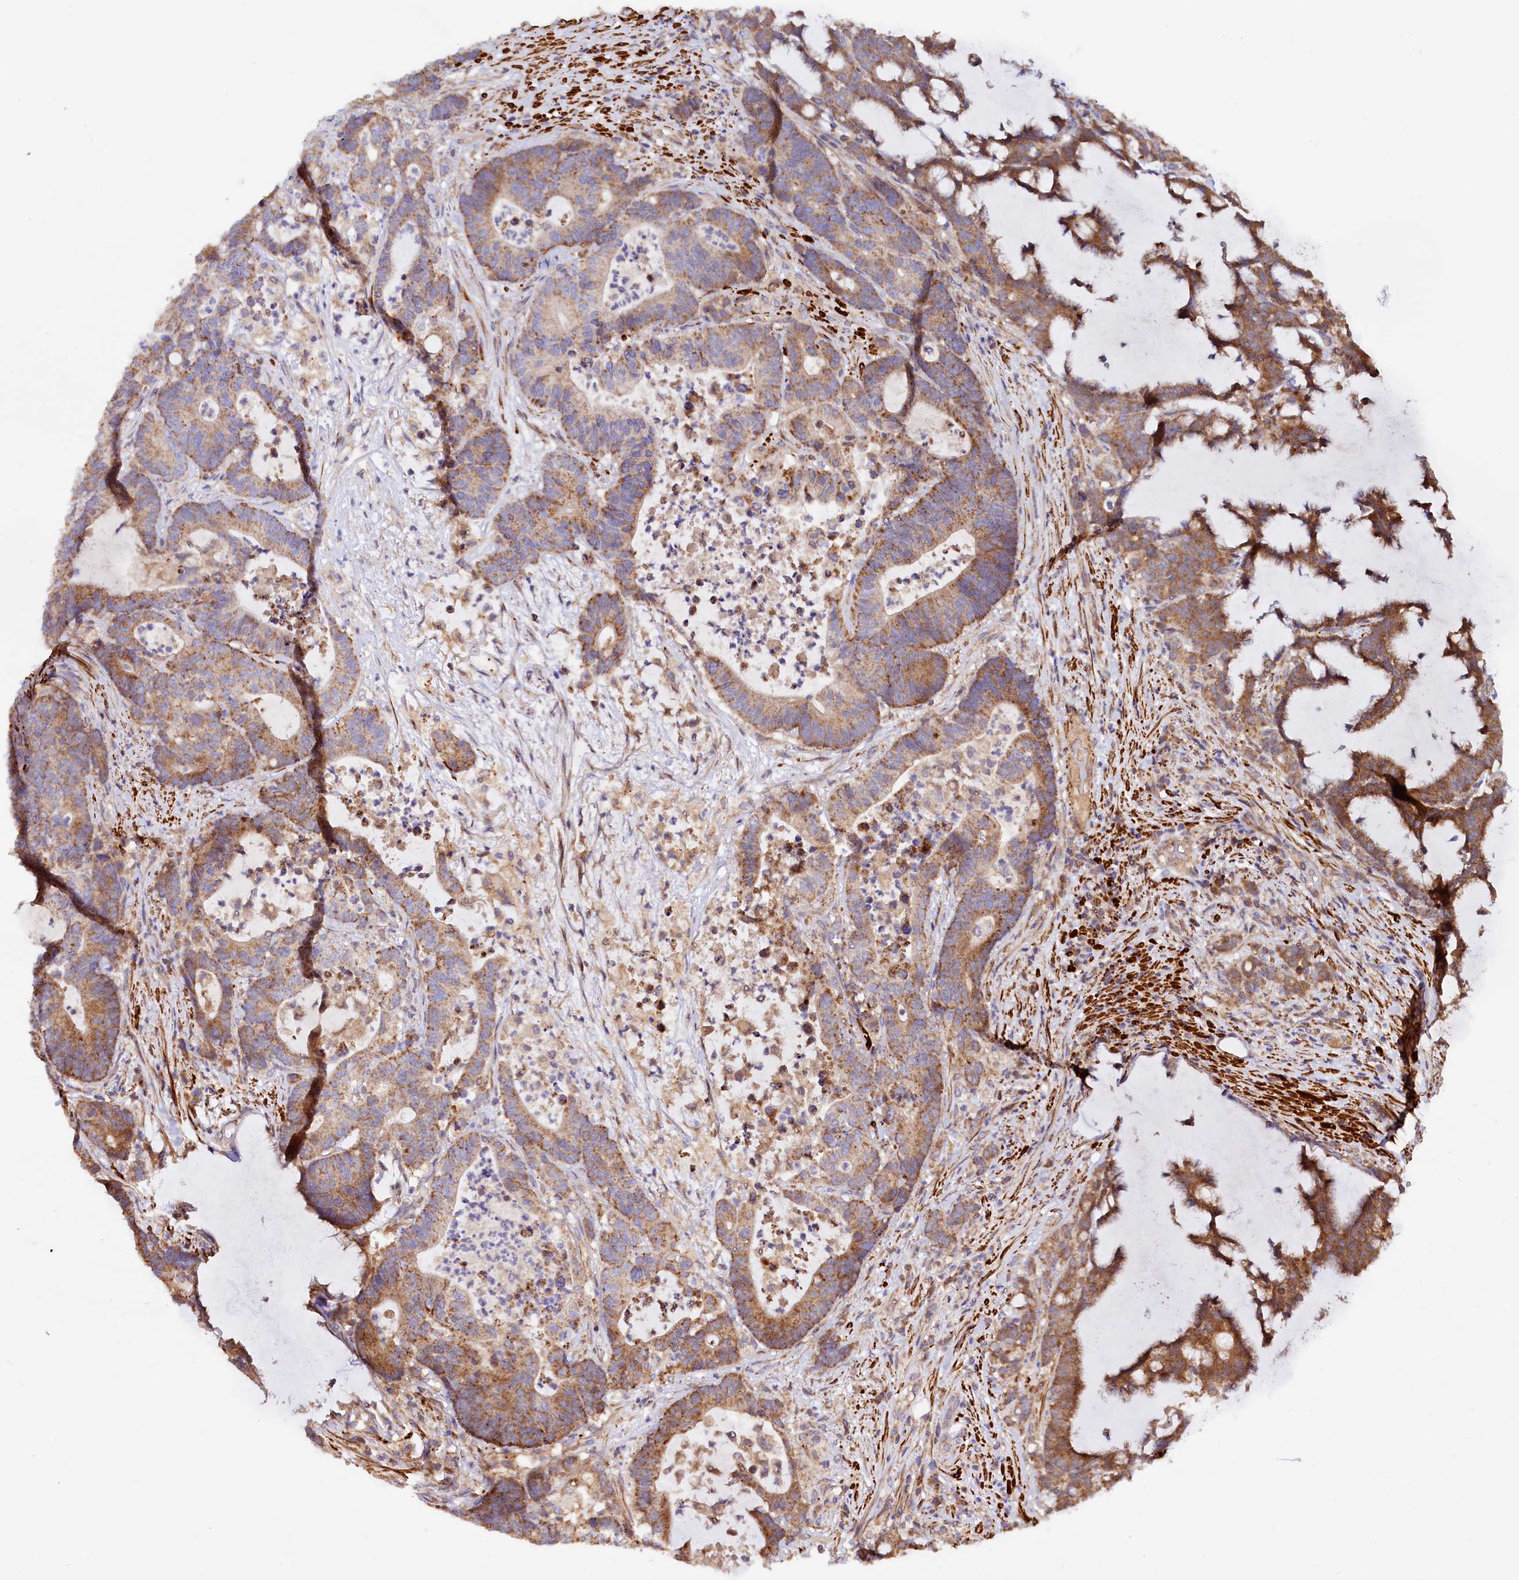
{"staining": {"intensity": "moderate", "quantity": ">75%", "location": "cytoplasmic/membranous"}, "tissue": "colorectal cancer", "cell_type": "Tumor cells", "image_type": "cancer", "snomed": [{"axis": "morphology", "description": "Adenocarcinoma, NOS"}, {"axis": "topography", "description": "Colon"}], "caption": "This is a histology image of immunohistochemistry (IHC) staining of adenocarcinoma (colorectal), which shows moderate expression in the cytoplasmic/membranous of tumor cells.", "gene": "CIAO3", "patient": {"sex": "female", "age": 84}}